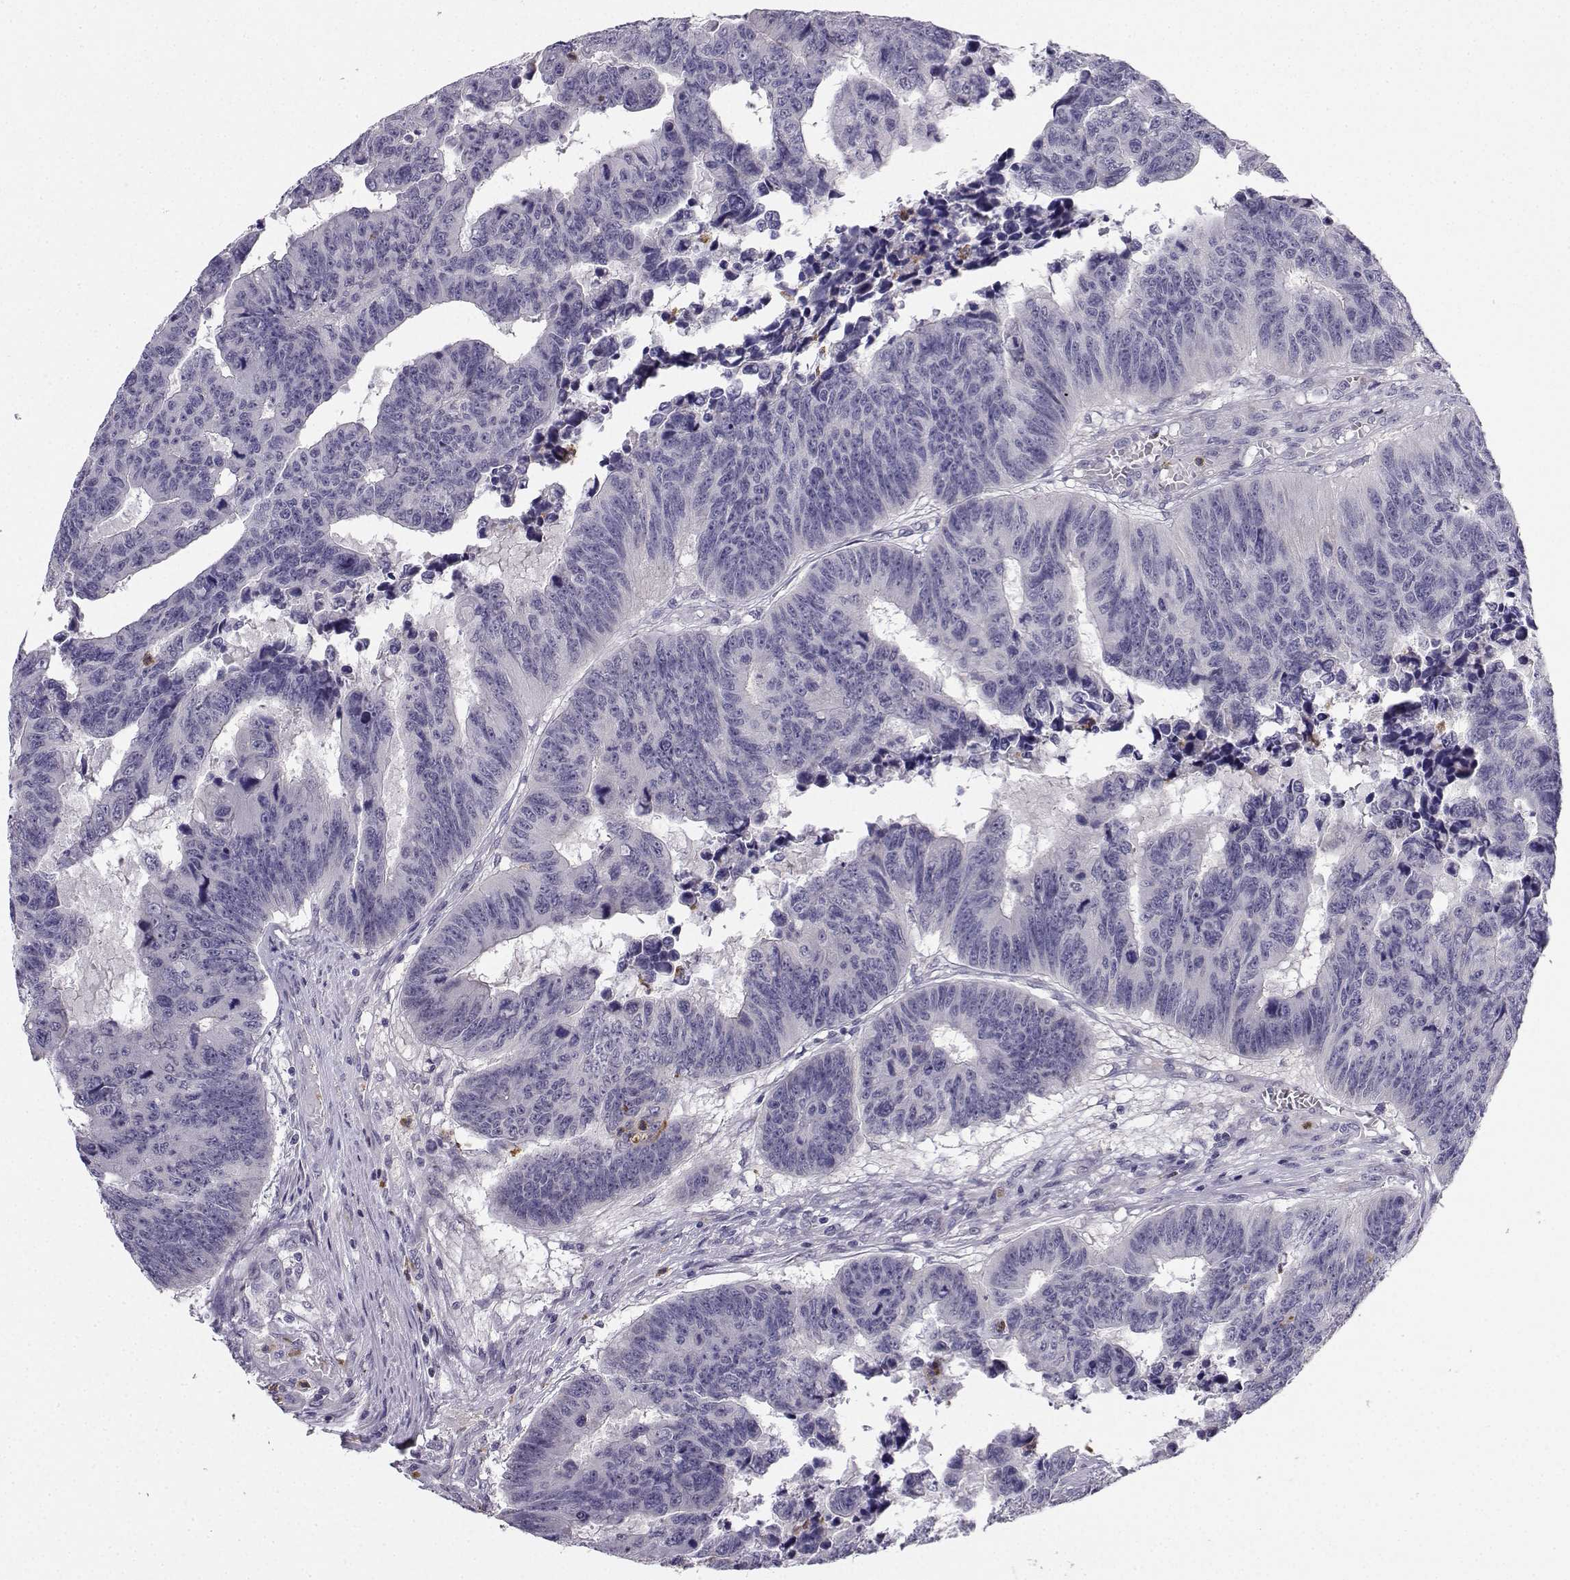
{"staining": {"intensity": "negative", "quantity": "none", "location": "none"}, "tissue": "colorectal cancer", "cell_type": "Tumor cells", "image_type": "cancer", "snomed": [{"axis": "morphology", "description": "Adenocarcinoma, NOS"}, {"axis": "topography", "description": "Appendix"}, {"axis": "topography", "description": "Colon"}, {"axis": "topography", "description": "Cecum"}, {"axis": "topography", "description": "Colon asc"}], "caption": "The photomicrograph demonstrates no significant staining in tumor cells of colorectal adenocarcinoma.", "gene": "CALY", "patient": {"sex": "female", "age": 85}}